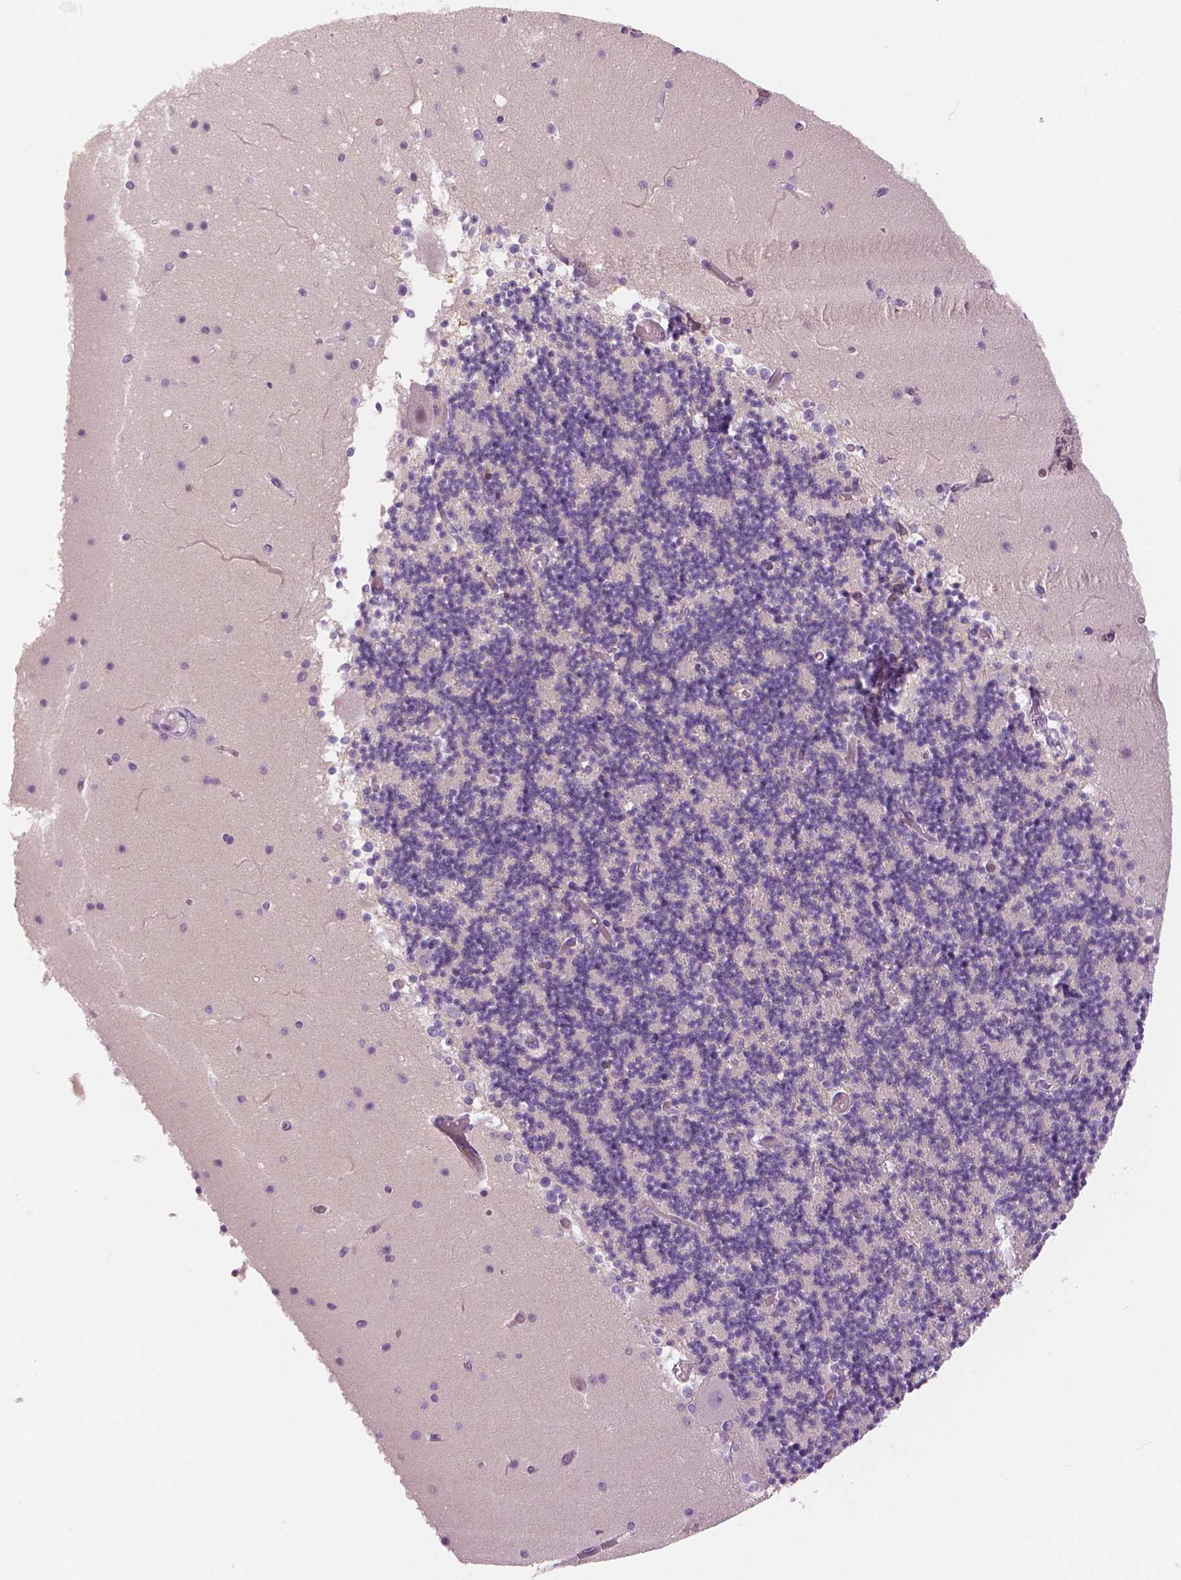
{"staining": {"intensity": "negative", "quantity": "none", "location": "none"}, "tissue": "cerebellum", "cell_type": "Cells in granular layer", "image_type": "normal", "snomed": [{"axis": "morphology", "description": "Normal tissue, NOS"}, {"axis": "topography", "description": "Cerebellum"}], "caption": "DAB immunohistochemical staining of normal cerebellum reveals no significant positivity in cells in granular layer. Nuclei are stained in blue.", "gene": "SLC24A1", "patient": {"sex": "female", "age": 28}}